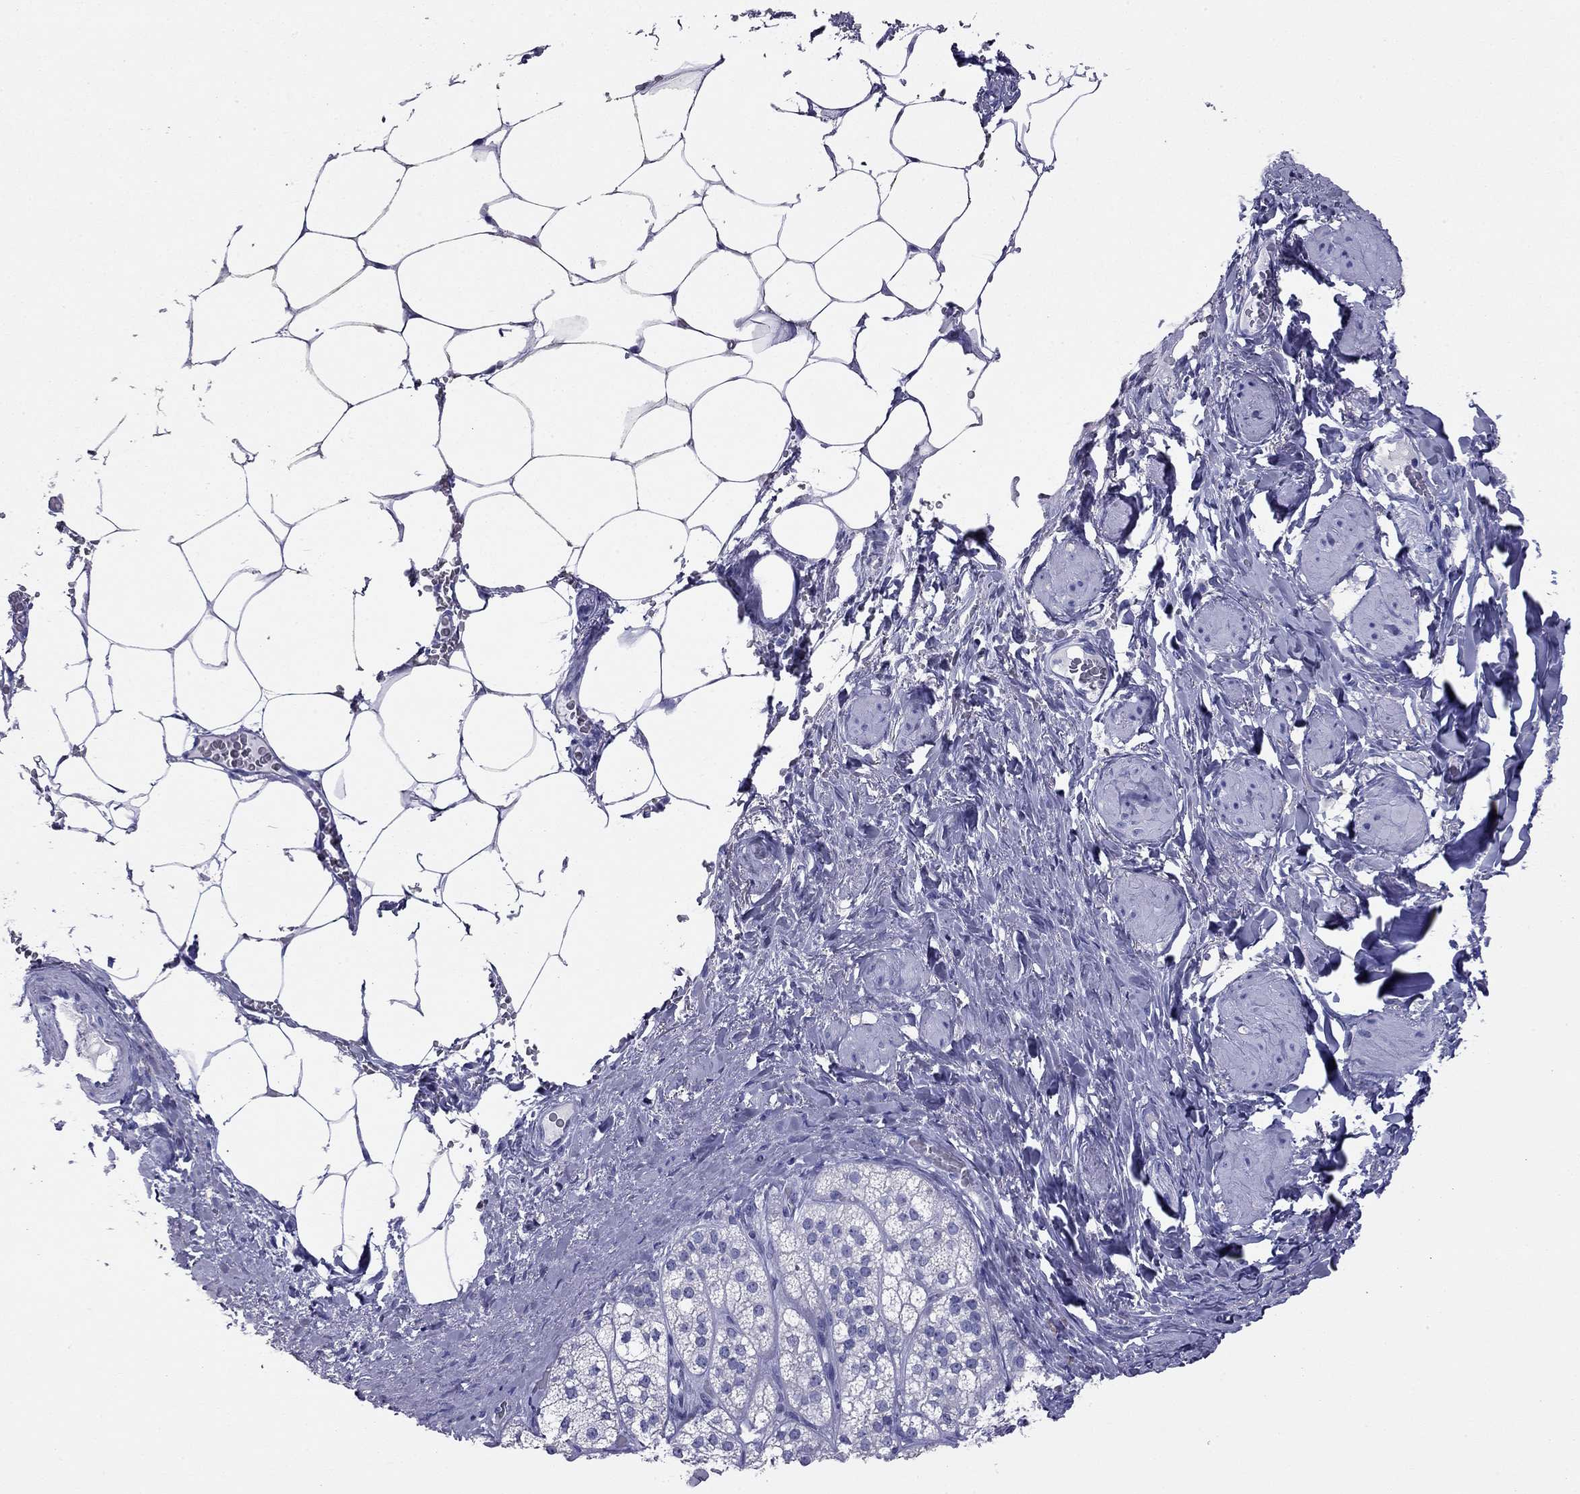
{"staining": {"intensity": "negative", "quantity": "none", "location": "none"}, "tissue": "adrenal gland", "cell_type": "Glandular cells", "image_type": "normal", "snomed": [{"axis": "morphology", "description": "Normal tissue, NOS"}, {"axis": "topography", "description": "Adrenal gland"}], "caption": "The image displays no staining of glandular cells in benign adrenal gland. (DAB (3,3'-diaminobenzidine) immunohistochemistry, high magnification).", "gene": "ODF4", "patient": {"sex": "female", "age": 60}}